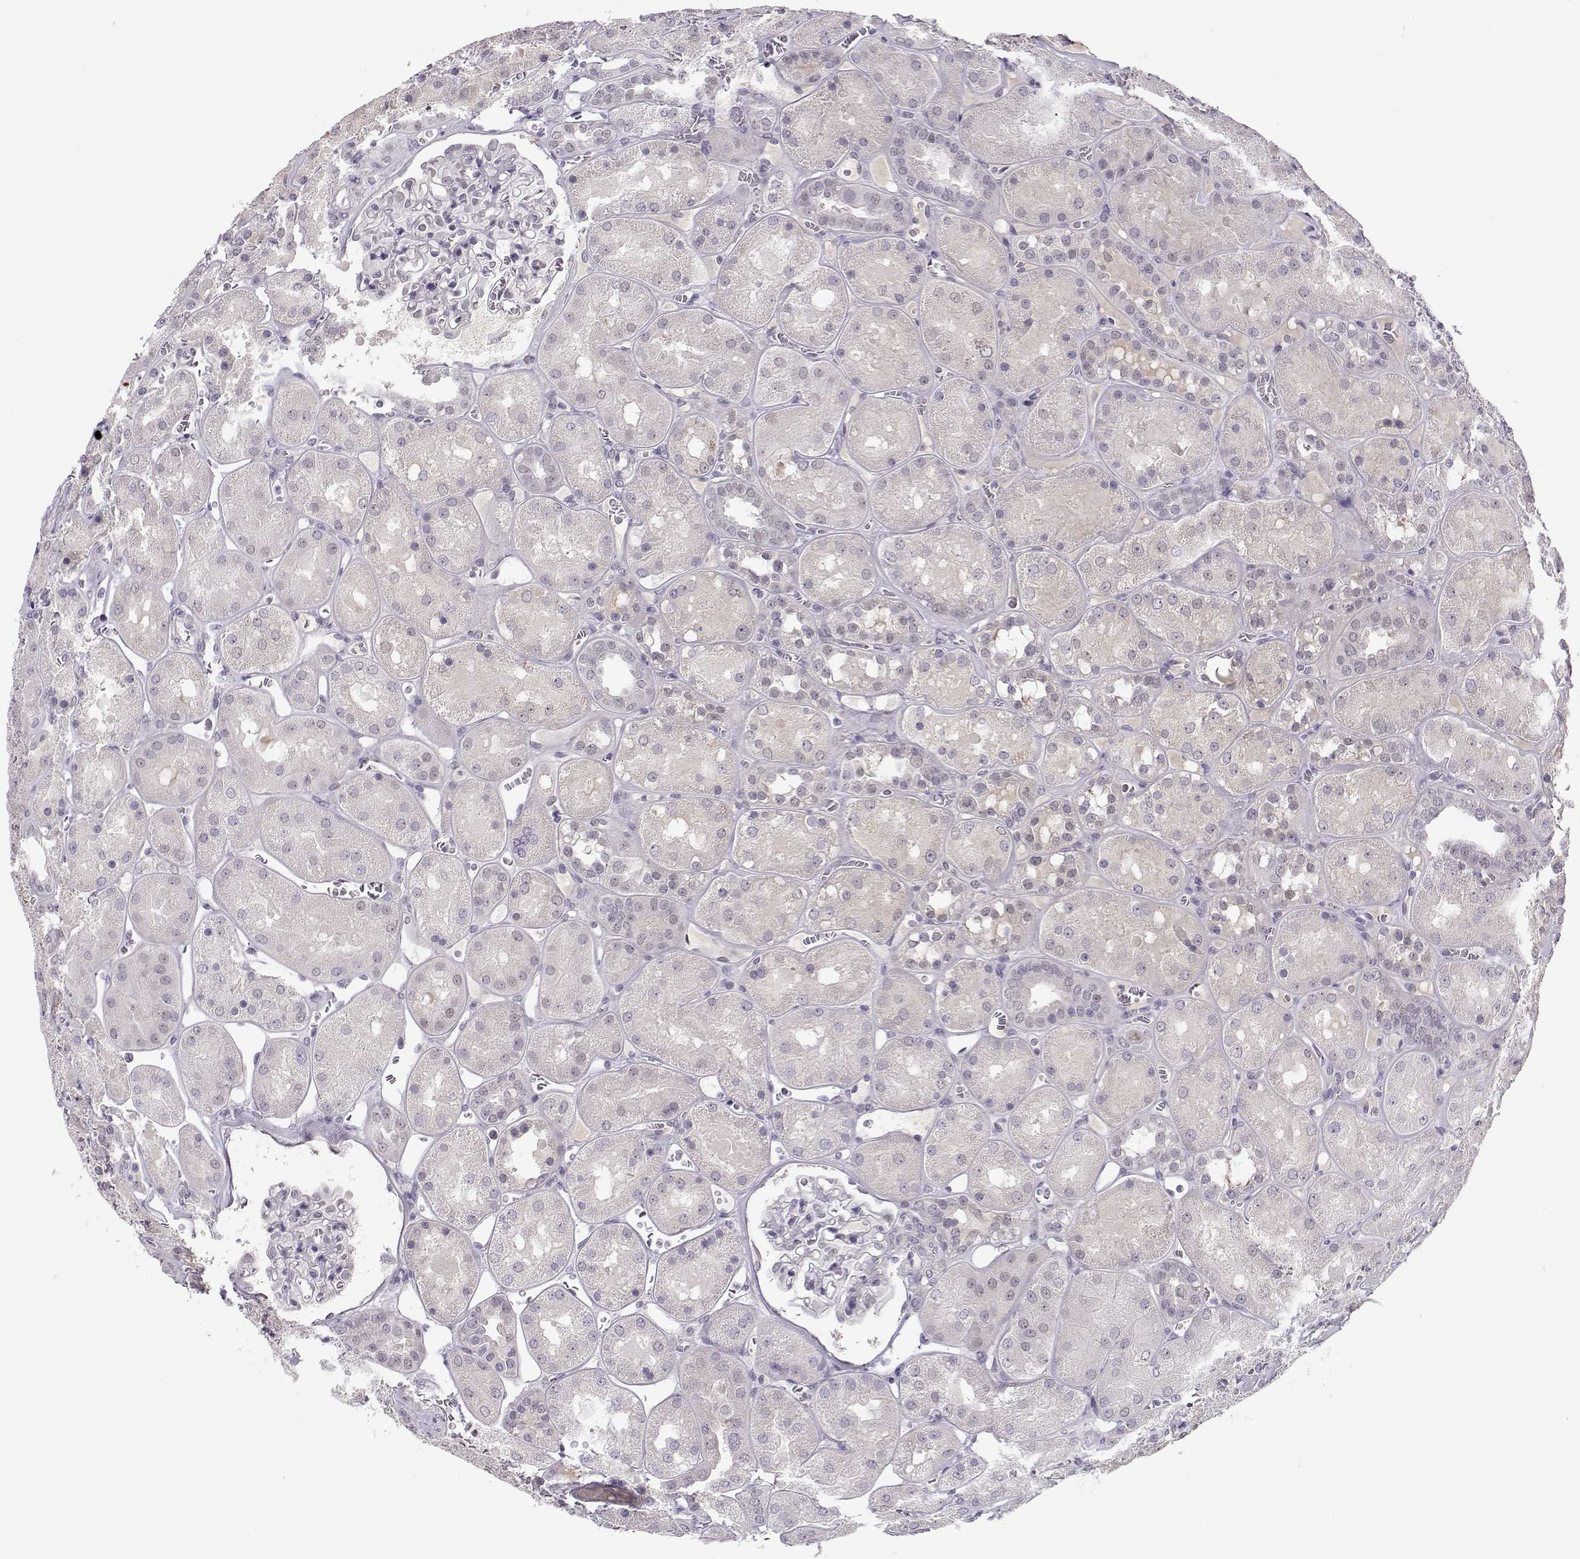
{"staining": {"intensity": "negative", "quantity": "none", "location": "none"}, "tissue": "kidney", "cell_type": "Cells in glomeruli", "image_type": "normal", "snomed": [{"axis": "morphology", "description": "Normal tissue, NOS"}, {"axis": "topography", "description": "Kidney"}], "caption": "This is an IHC photomicrograph of benign kidney. There is no expression in cells in glomeruli.", "gene": "C16orf86", "patient": {"sex": "male", "age": 73}}